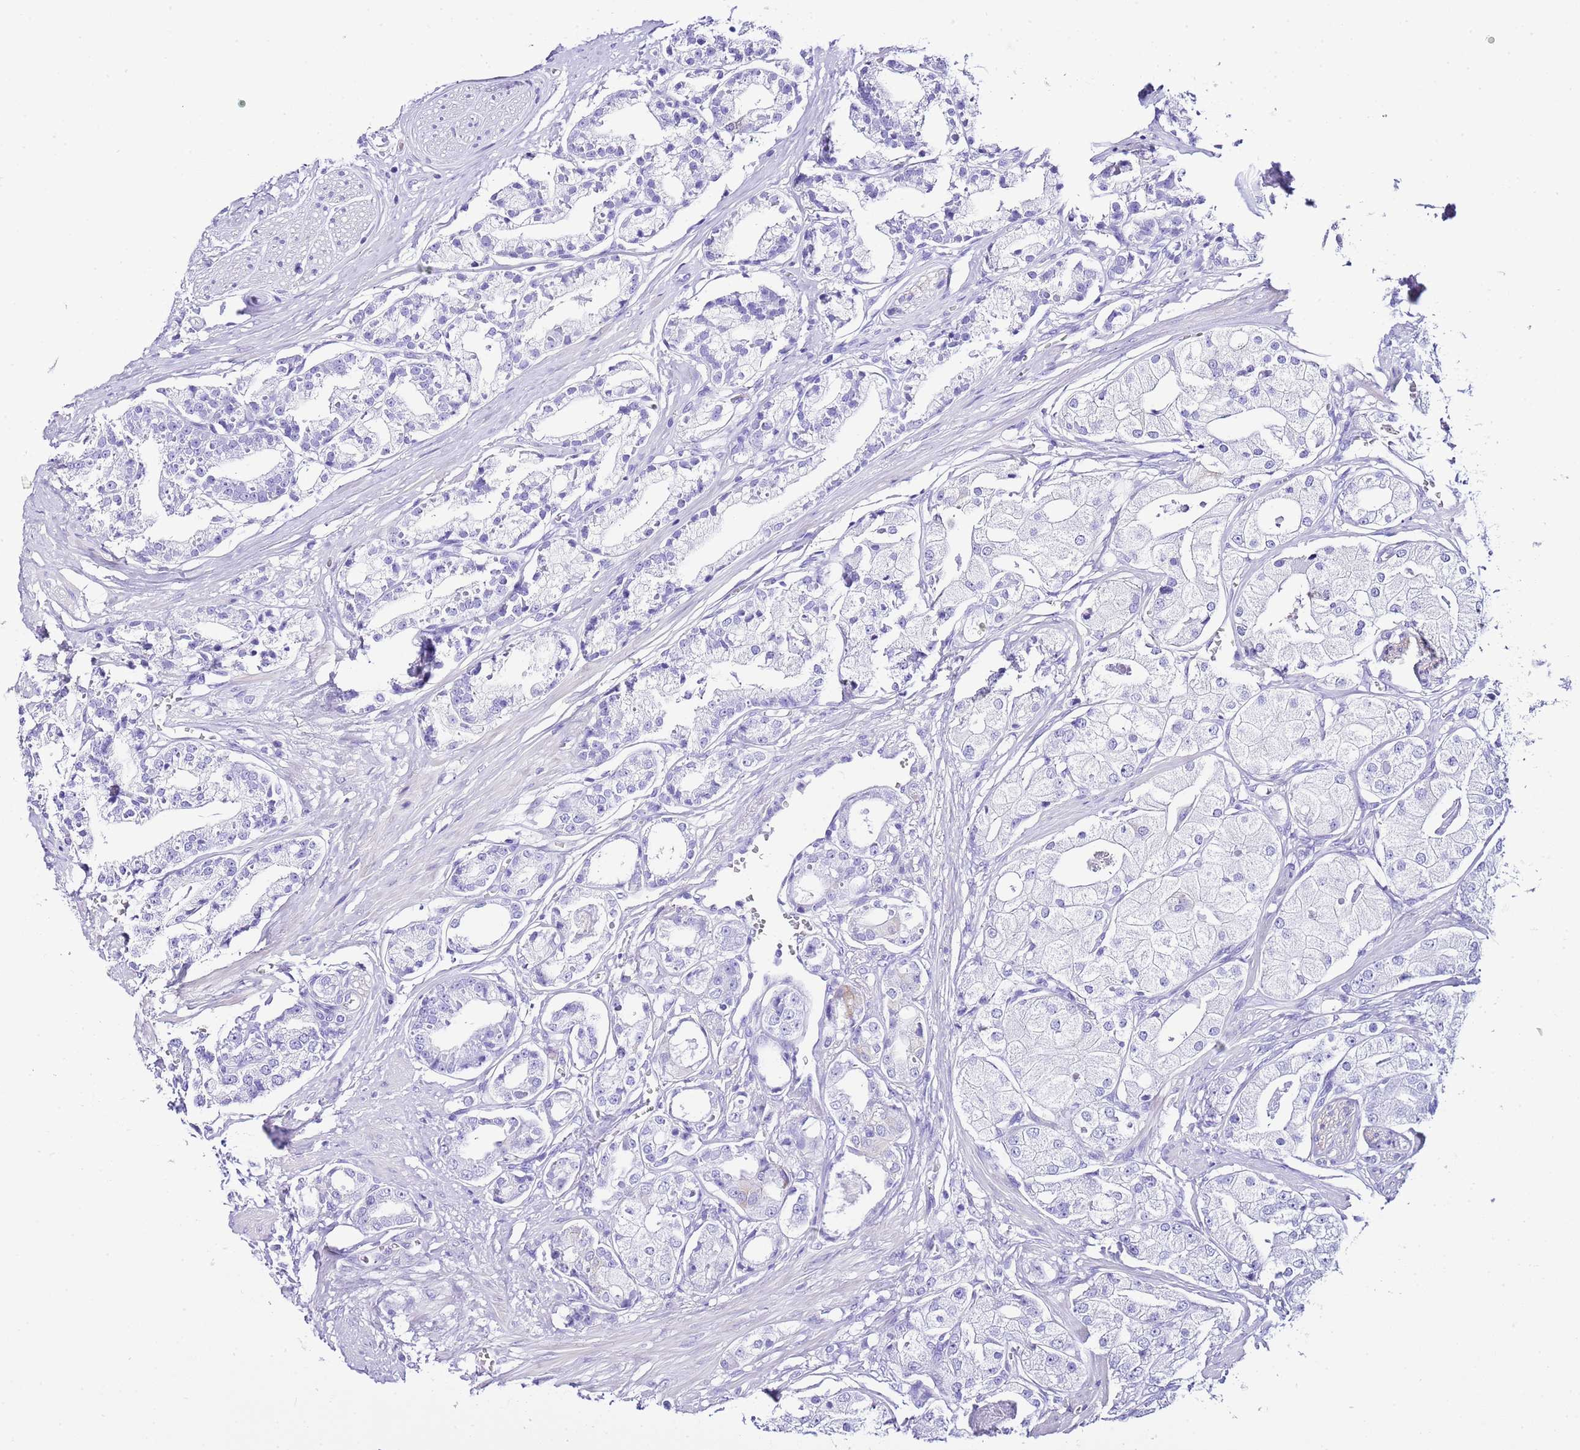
{"staining": {"intensity": "negative", "quantity": "none", "location": "none"}, "tissue": "prostate cancer", "cell_type": "Tumor cells", "image_type": "cancer", "snomed": [{"axis": "morphology", "description": "Adenocarcinoma, High grade"}, {"axis": "topography", "description": "Prostate"}], "caption": "There is no significant expression in tumor cells of prostate cancer (high-grade adenocarcinoma). The staining was performed using DAB to visualize the protein expression in brown, while the nuclei were stained in blue with hematoxylin (Magnification: 20x).", "gene": "KCNC1", "patient": {"sex": "male", "age": 71}}